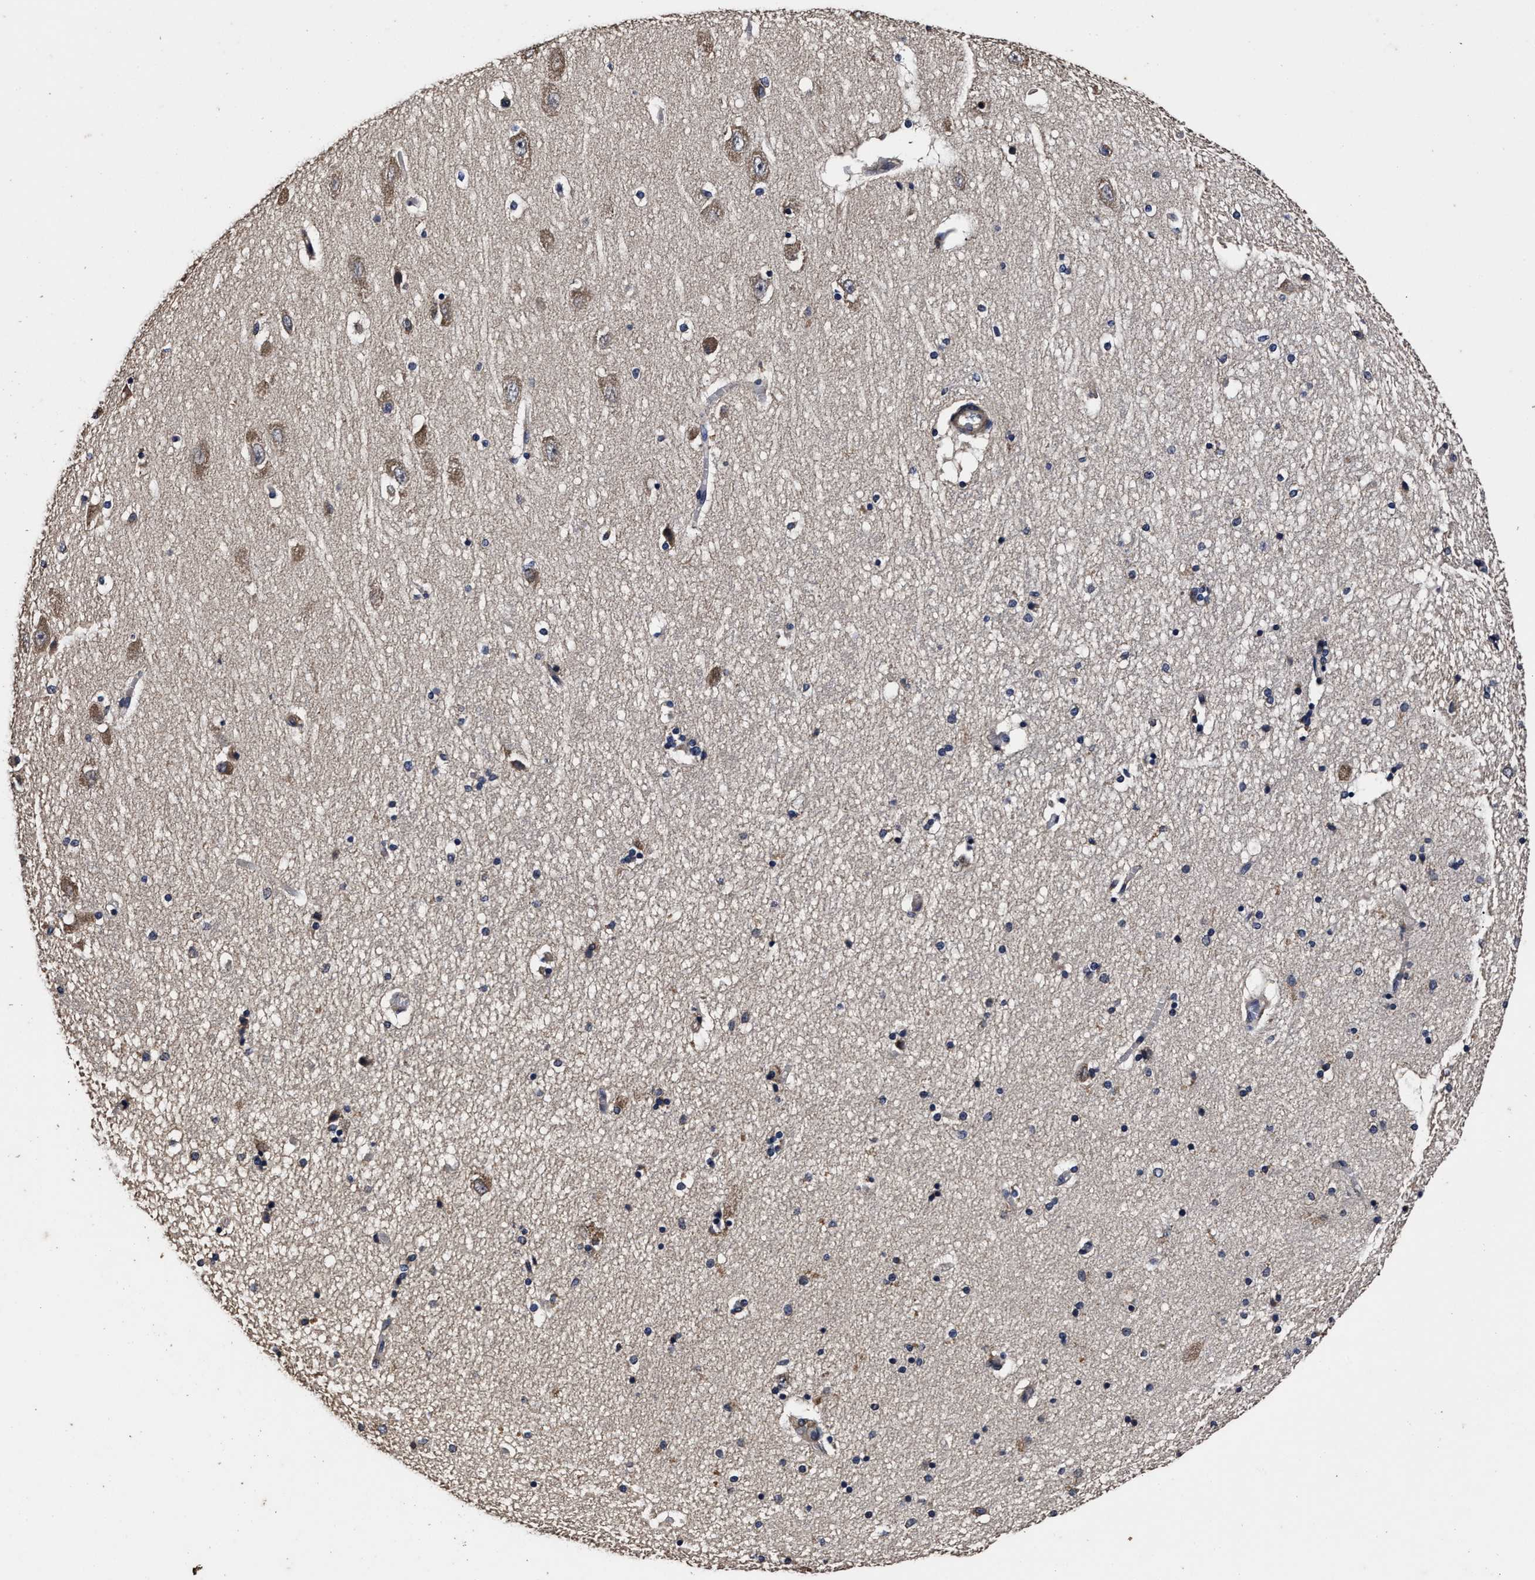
{"staining": {"intensity": "moderate", "quantity": "<25%", "location": "cytoplasmic/membranous"}, "tissue": "hippocampus", "cell_type": "Glial cells", "image_type": "normal", "snomed": [{"axis": "morphology", "description": "Normal tissue, NOS"}, {"axis": "topography", "description": "Hippocampus"}], "caption": "Moderate cytoplasmic/membranous expression is appreciated in about <25% of glial cells in benign hippocampus.", "gene": "AVEN", "patient": {"sex": "female", "age": 54}}